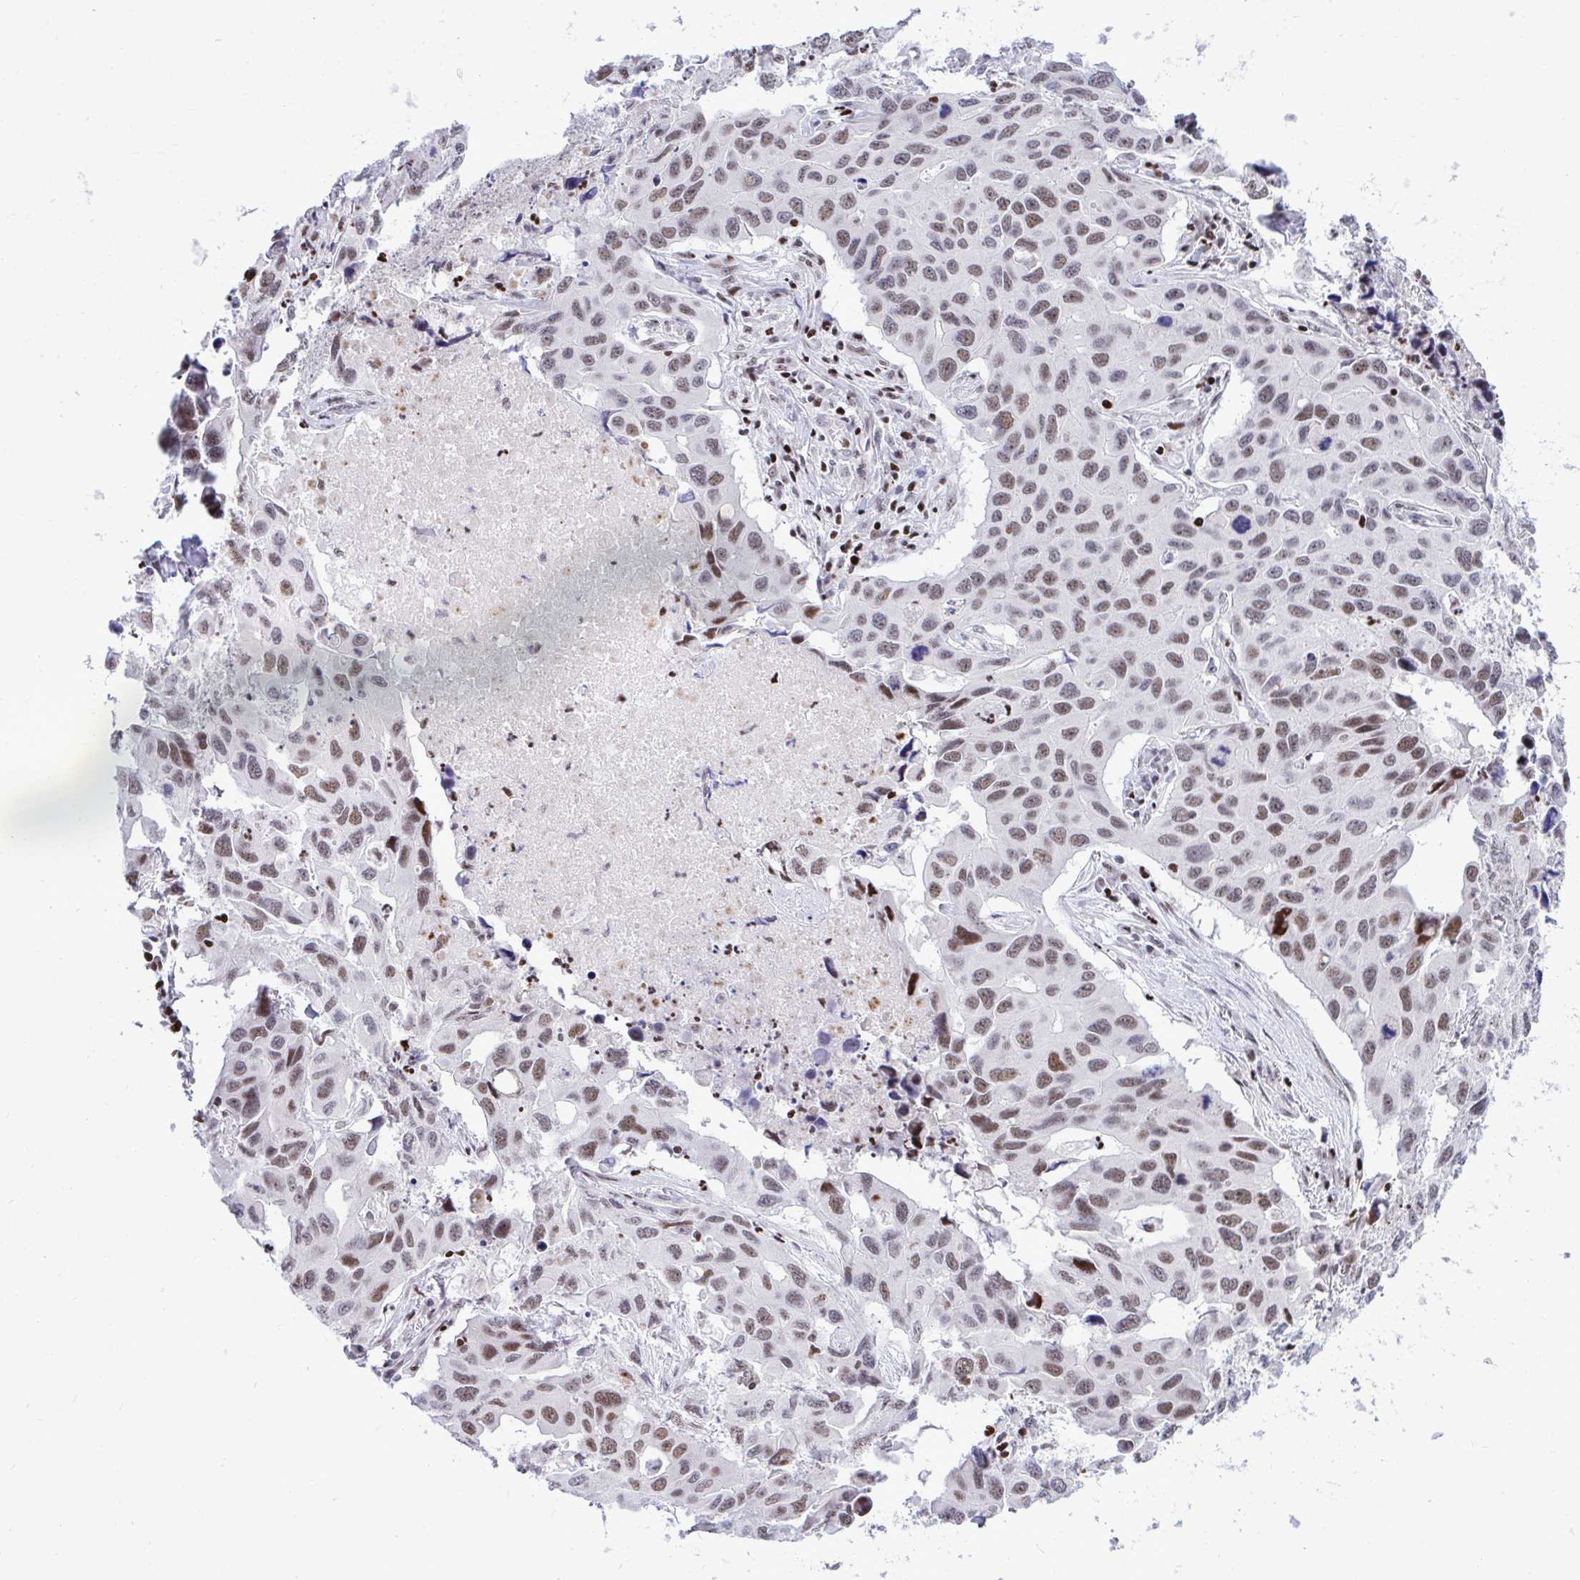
{"staining": {"intensity": "moderate", "quantity": "25%-75%", "location": "nuclear"}, "tissue": "lung cancer", "cell_type": "Tumor cells", "image_type": "cancer", "snomed": [{"axis": "morphology", "description": "Adenocarcinoma, NOS"}, {"axis": "topography", "description": "Lung"}], "caption": "Immunohistochemistry photomicrograph of neoplastic tissue: lung cancer stained using IHC shows medium levels of moderate protein expression localized specifically in the nuclear of tumor cells, appearing as a nuclear brown color.", "gene": "C14orf39", "patient": {"sex": "male", "age": 64}}